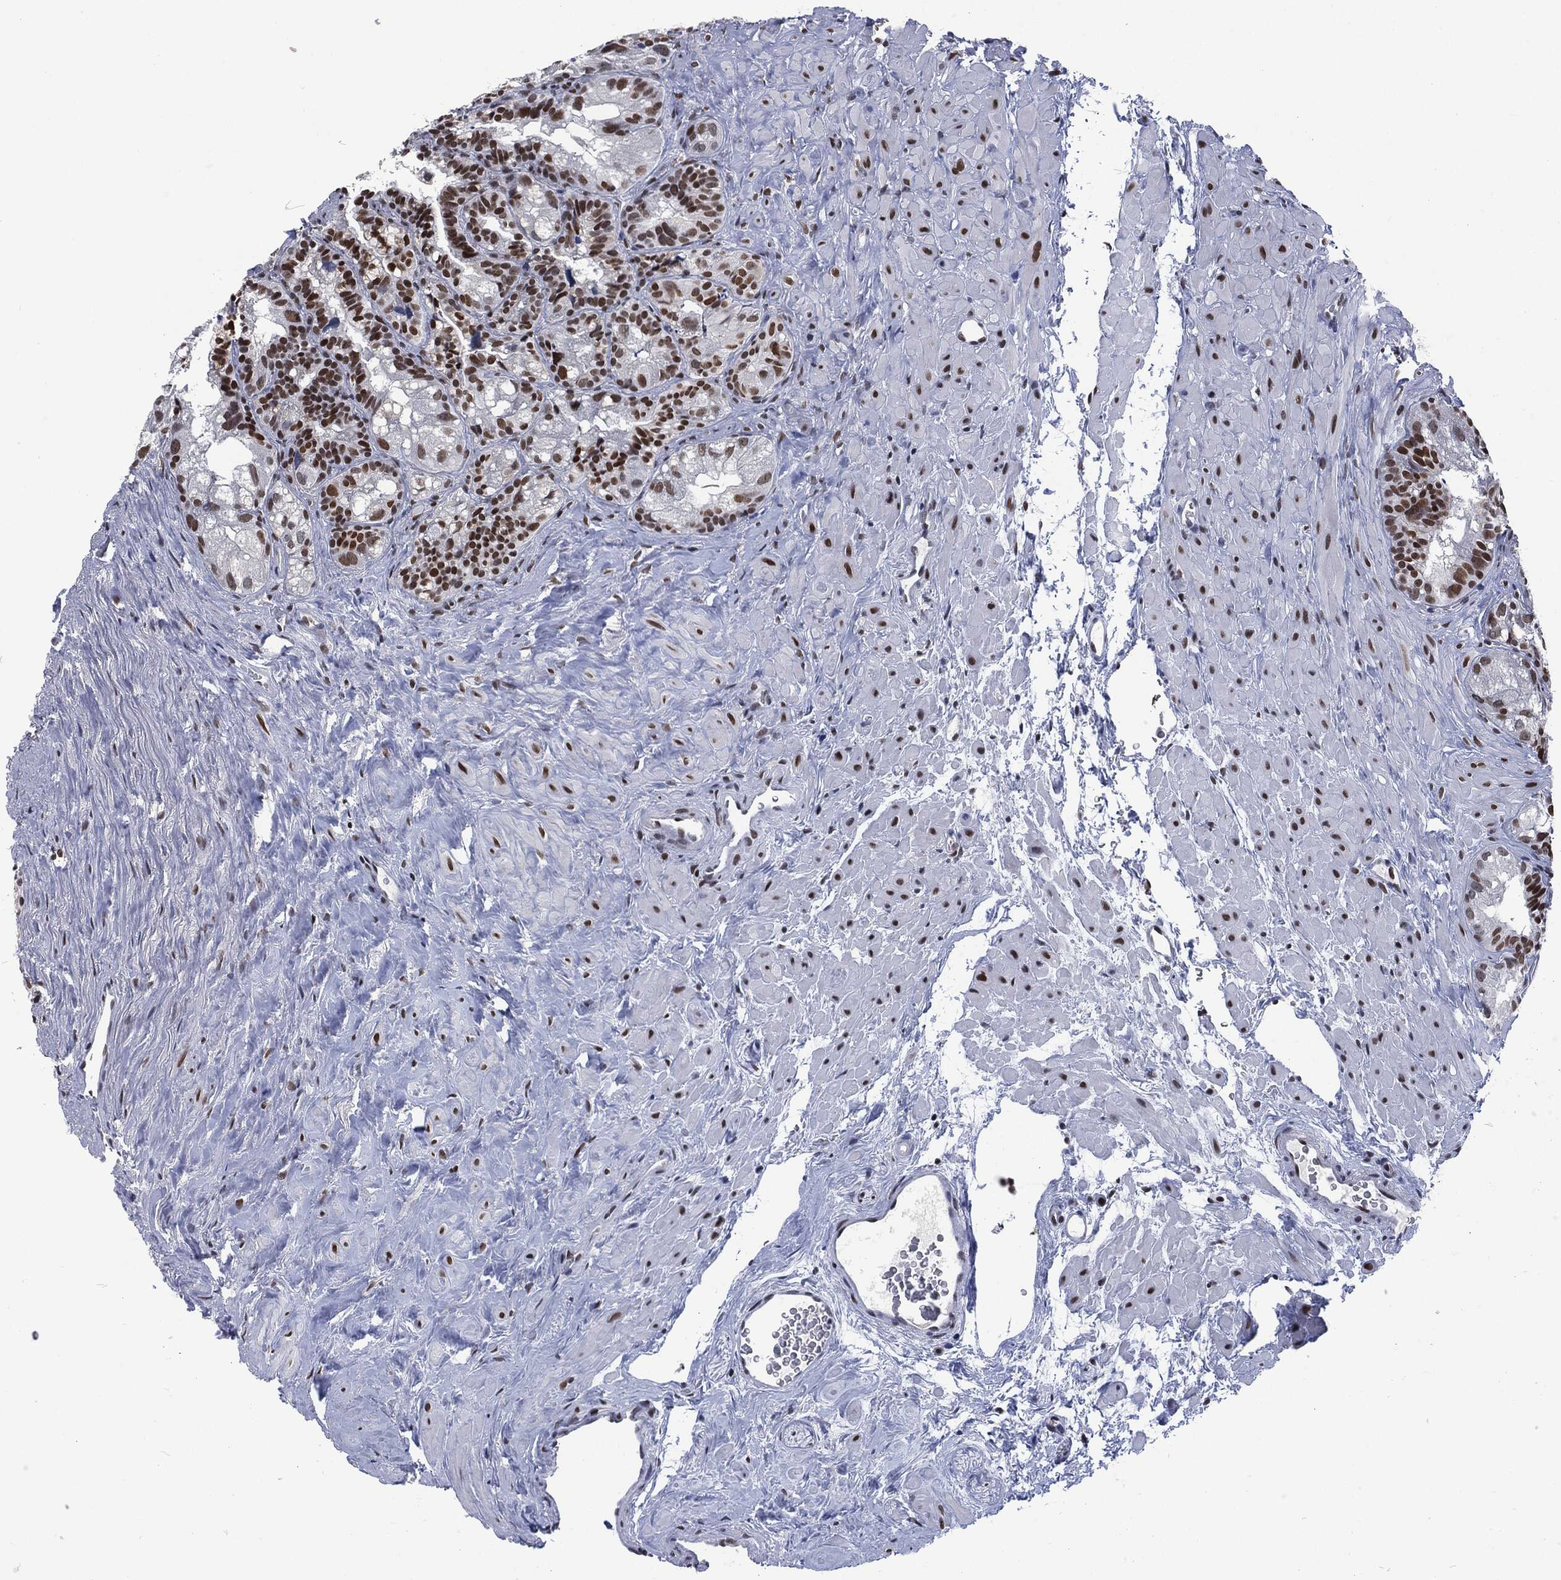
{"staining": {"intensity": "strong", "quantity": "25%-75%", "location": "nuclear"}, "tissue": "seminal vesicle", "cell_type": "Glandular cells", "image_type": "normal", "snomed": [{"axis": "morphology", "description": "Normal tissue, NOS"}, {"axis": "topography", "description": "Seminal veicle"}], "caption": "The immunohistochemical stain shows strong nuclear expression in glandular cells of benign seminal vesicle.", "gene": "DCPS", "patient": {"sex": "male", "age": 72}}